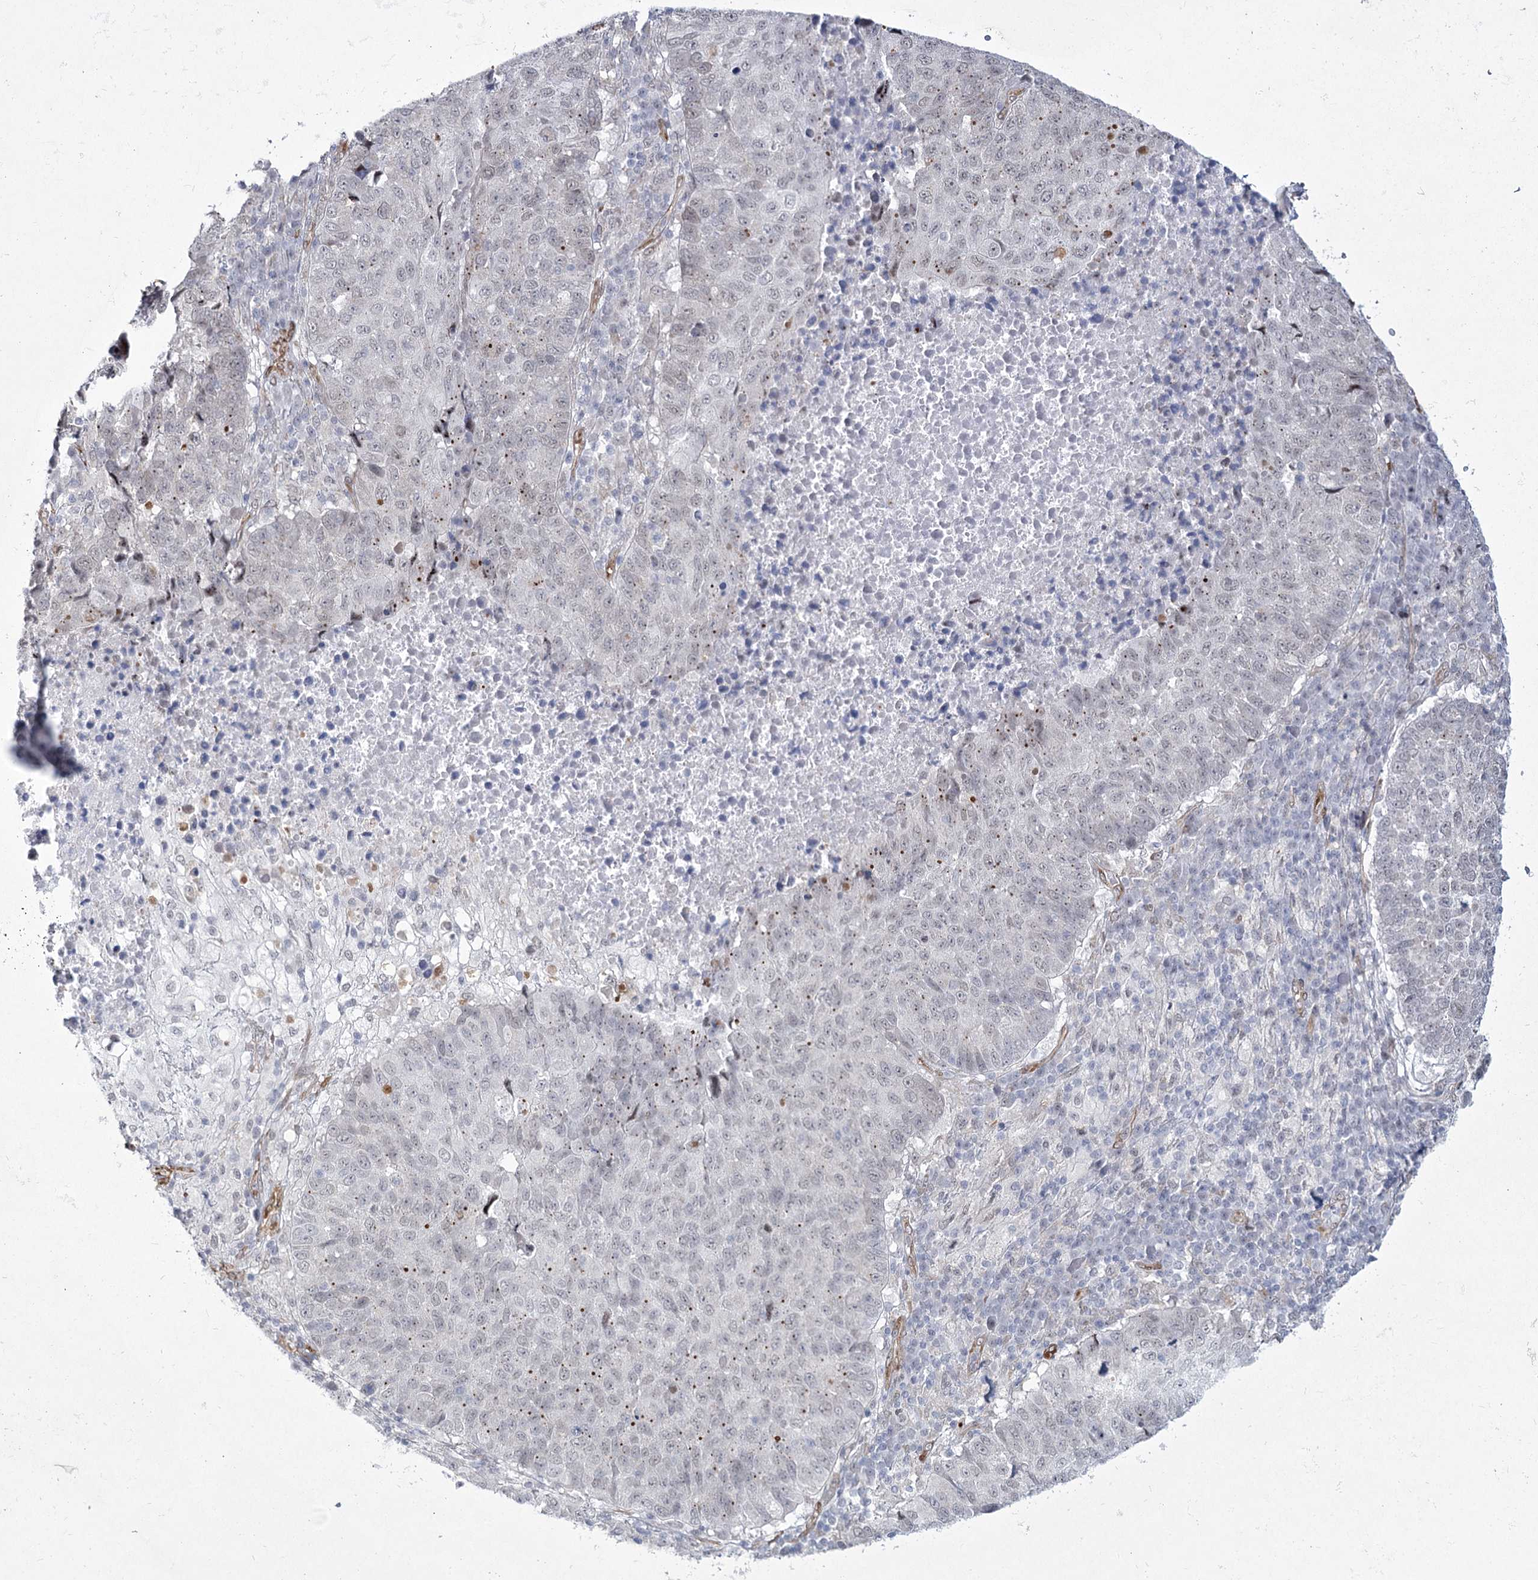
{"staining": {"intensity": "negative", "quantity": "none", "location": "none"}, "tissue": "lung cancer", "cell_type": "Tumor cells", "image_type": "cancer", "snomed": [{"axis": "morphology", "description": "Squamous cell carcinoma, NOS"}, {"axis": "topography", "description": "Lung"}], "caption": "Immunohistochemical staining of human lung cancer exhibits no significant expression in tumor cells.", "gene": "YBX3", "patient": {"sex": "male", "age": 73}}